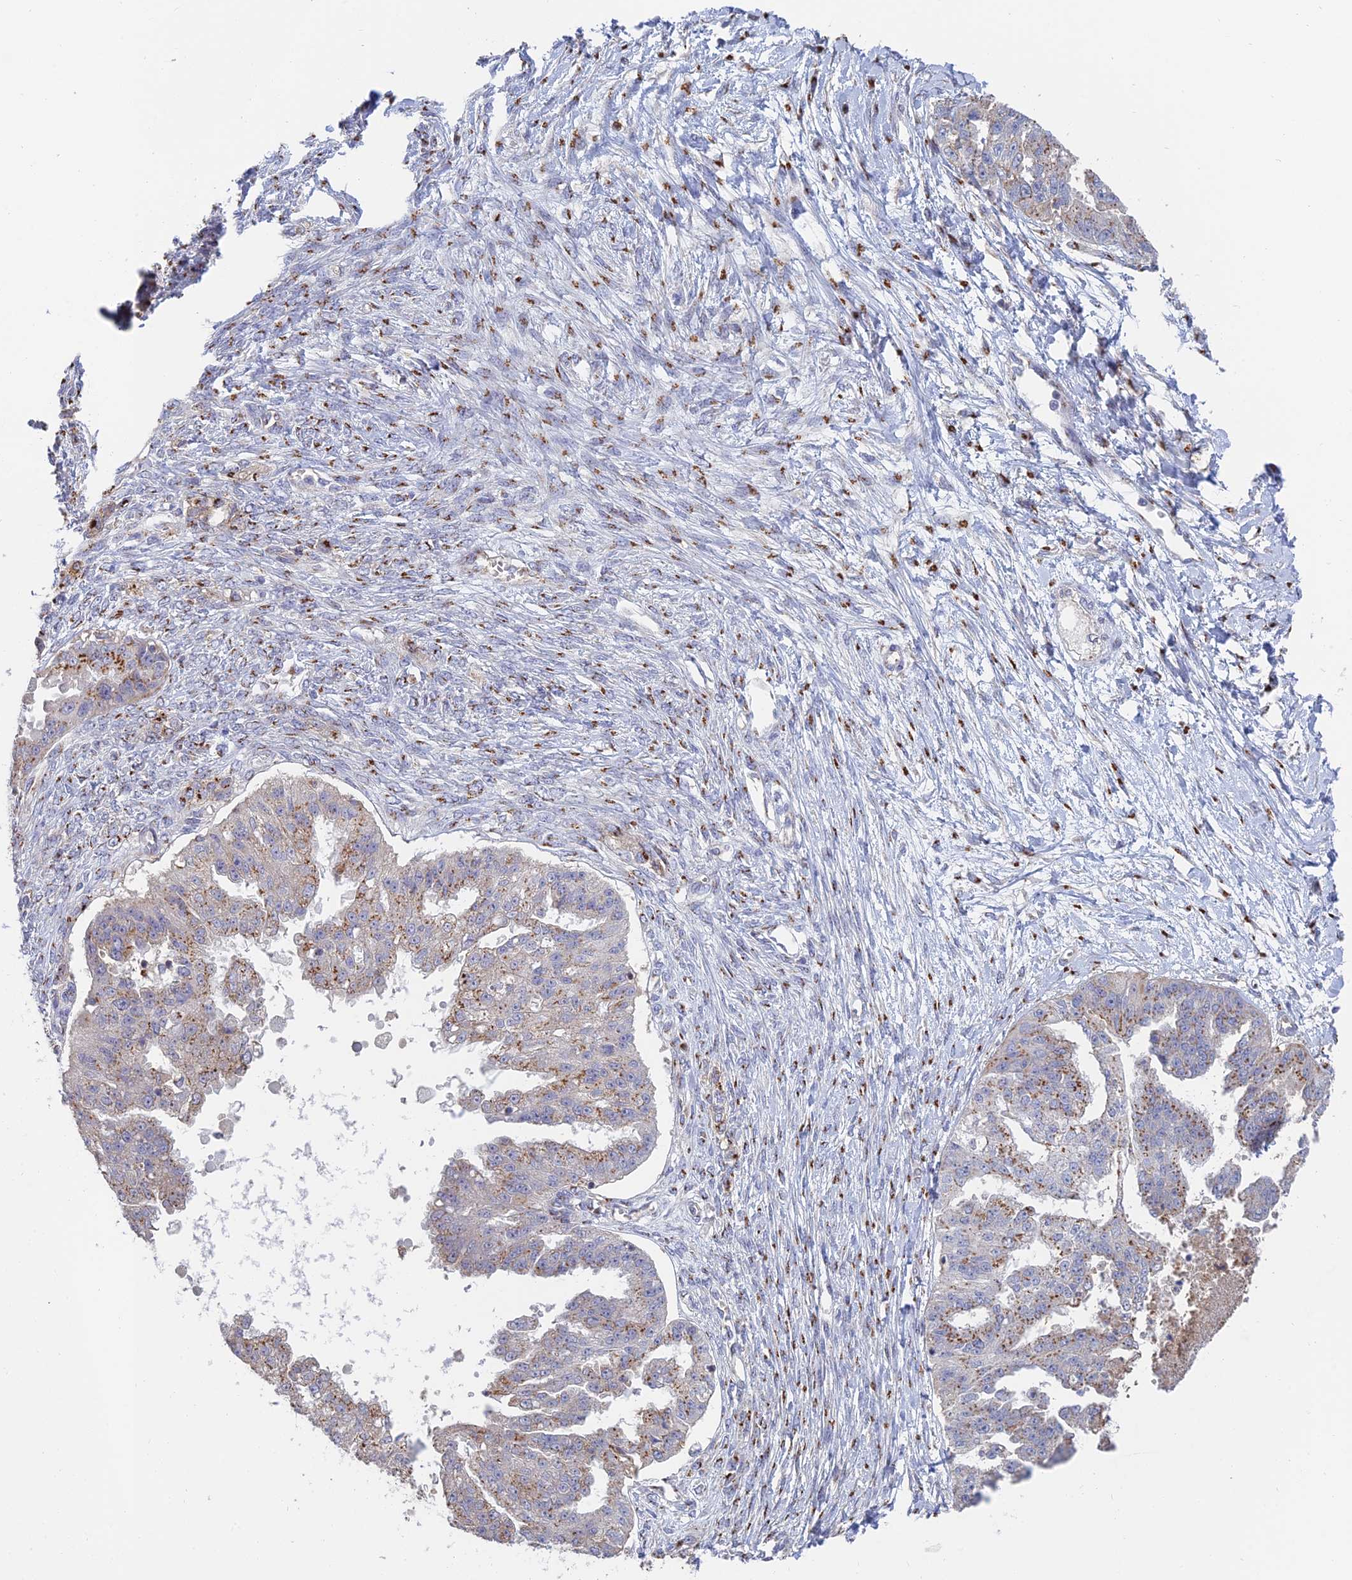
{"staining": {"intensity": "moderate", "quantity": "25%-75%", "location": "cytoplasmic/membranous"}, "tissue": "ovarian cancer", "cell_type": "Tumor cells", "image_type": "cancer", "snomed": [{"axis": "morphology", "description": "Cystadenocarcinoma, serous, NOS"}, {"axis": "topography", "description": "Ovary"}], "caption": "Immunohistochemical staining of human ovarian serous cystadenocarcinoma shows medium levels of moderate cytoplasmic/membranous expression in about 25%-75% of tumor cells.", "gene": "HS2ST1", "patient": {"sex": "female", "age": 58}}